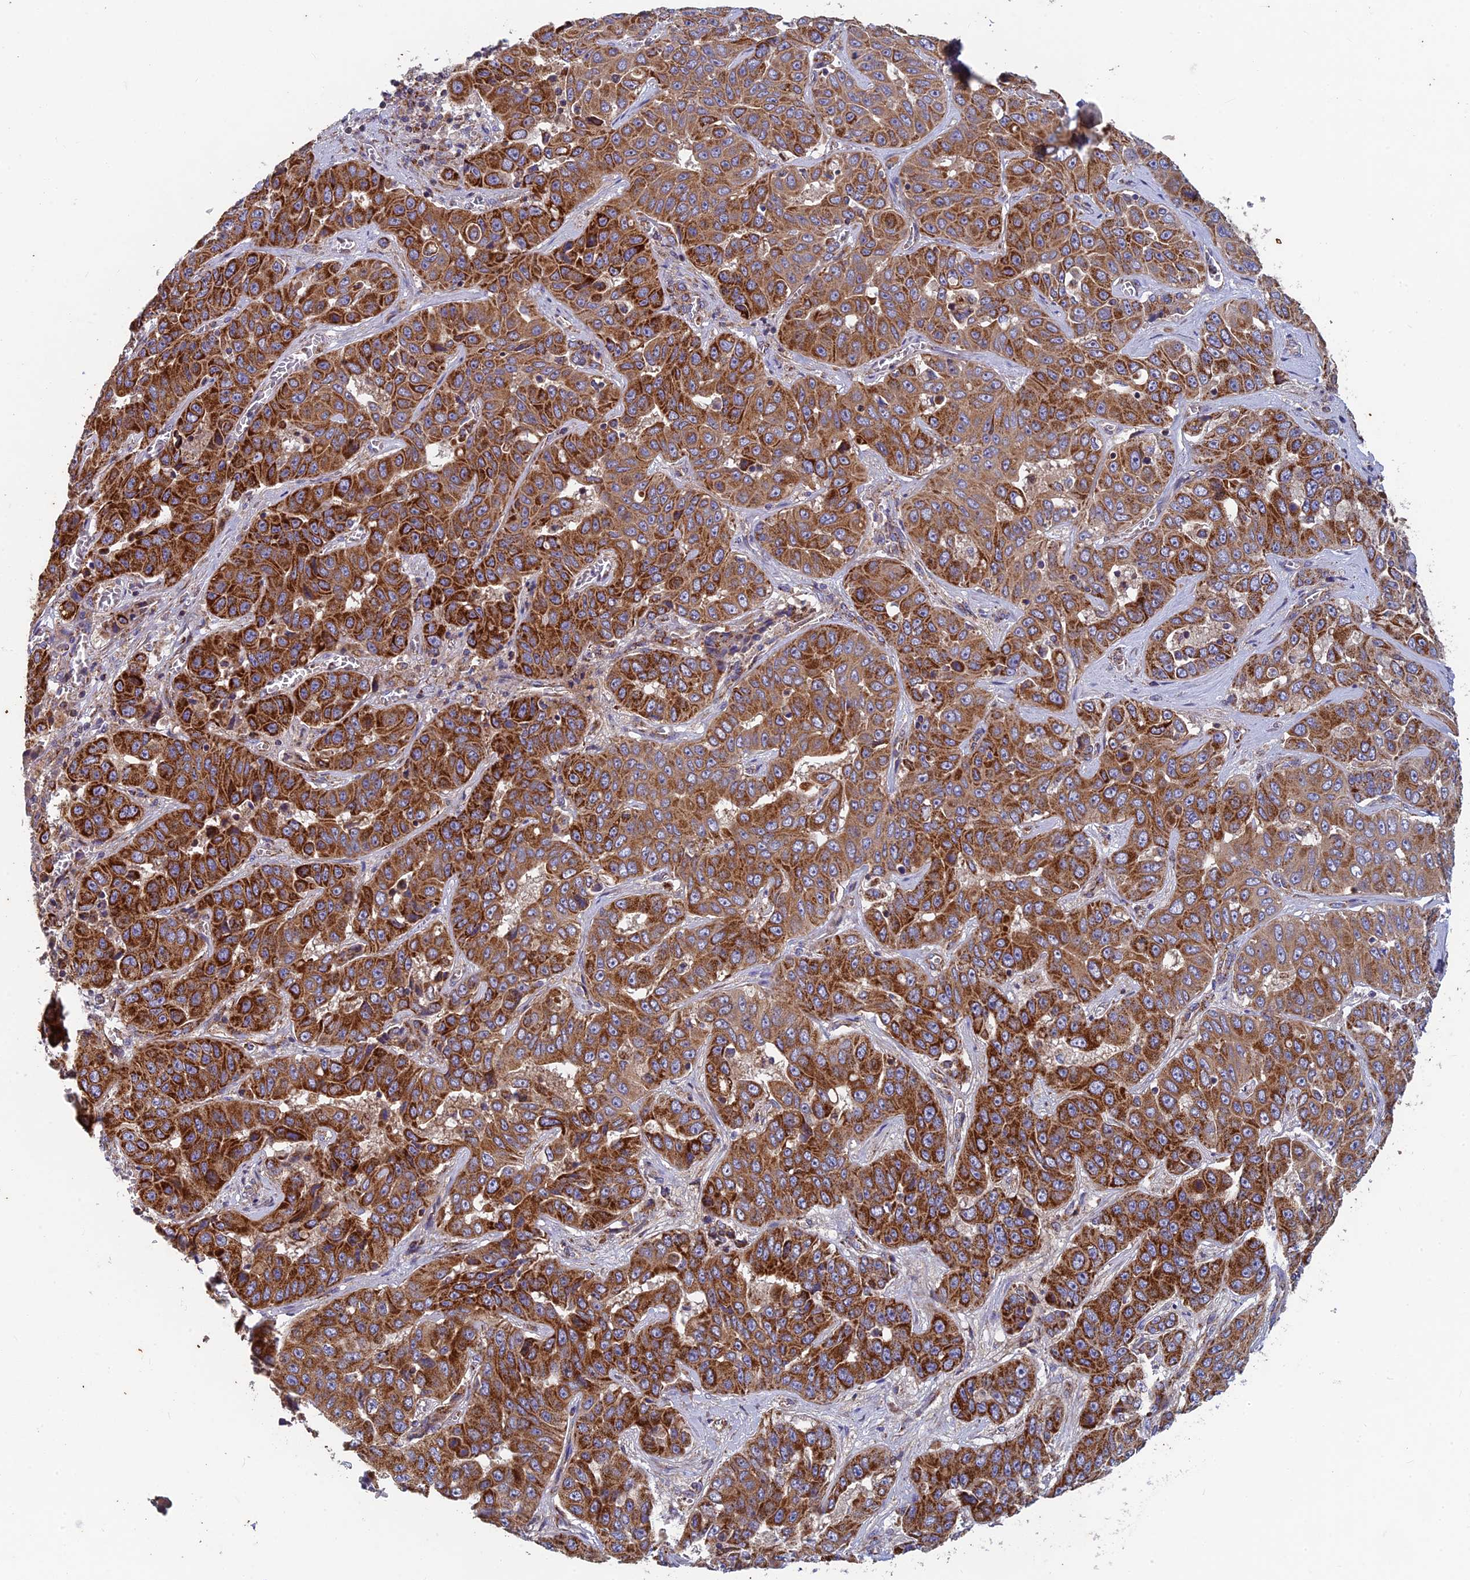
{"staining": {"intensity": "strong", "quantity": ">75%", "location": "cytoplasmic/membranous"}, "tissue": "liver cancer", "cell_type": "Tumor cells", "image_type": "cancer", "snomed": [{"axis": "morphology", "description": "Cholangiocarcinoma"}, {"axis": "topography", "description": "Liver"}], "caption": "DAB immunohistochemical staining of human cholangiocarcinoma (liver) displays strong cytoplasmic/membranous protein positivity in approximately >75% of tumor cells. The staining was performed using DAB (3,3'-diaminobenzidine) to visualize the protein expression in brown, while the nuclei were stained in blue with hematoxylin (Magnification: 20x).", "gene": "MRPS9", "patient": {"sex": "female", "age": 52}}